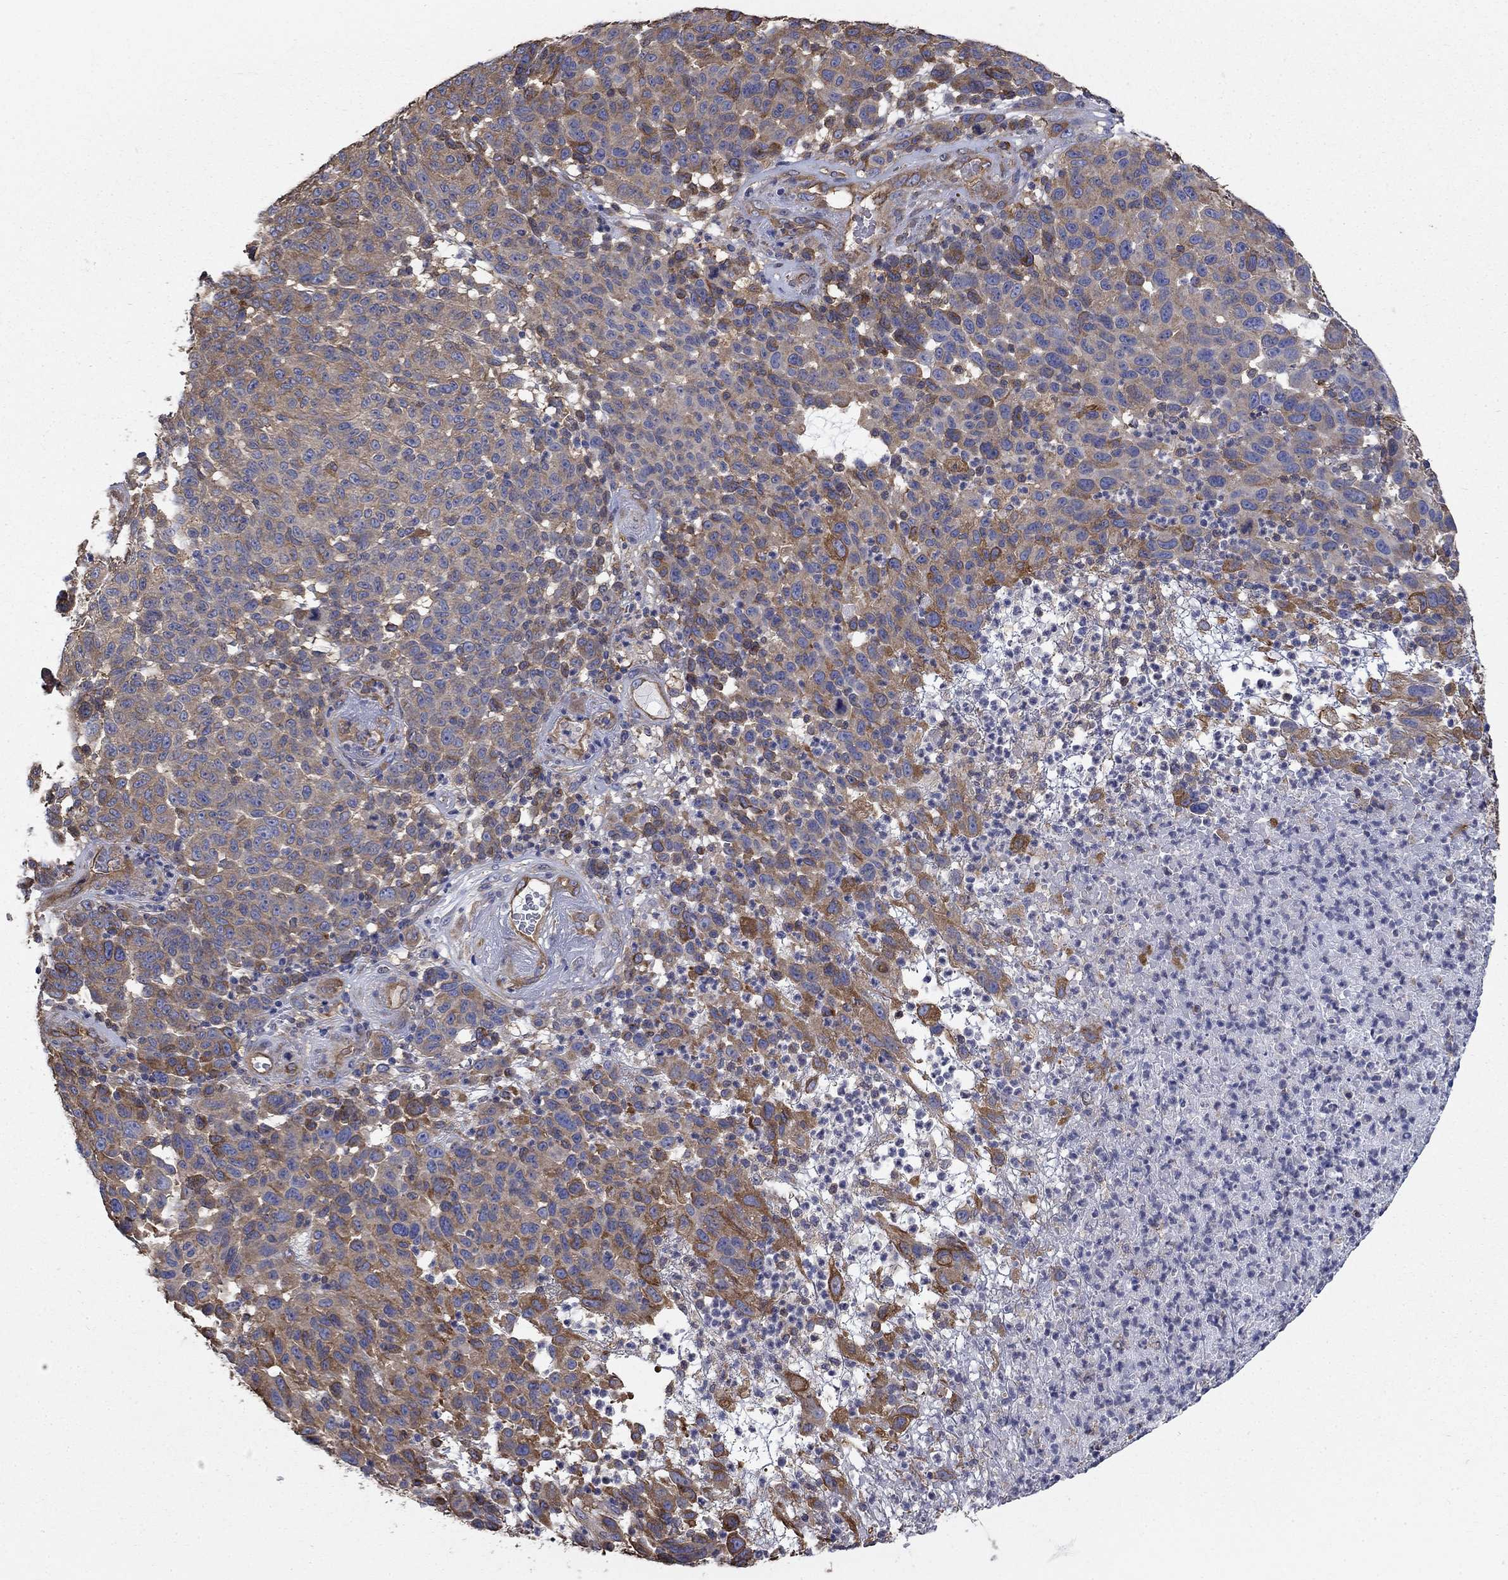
{"staining": {"intensity": "strong", "quantity": "<25%", "location": "cytoplasmic/membranous"}, "tissue": "melanoma", "cell_type": "Tumor cells", "image_type": "cancer", "snomed": [{"axis": "morphology", "description": "Malignant melanoma, NOS"}, {"axis": "topography", "description": "Skin"}], "caption": "Strong cytoplasmic/membranous protein staining is appreciated in about <25% of tumor cells in melanoma.", "gene": "DPYSL2", "patient": {"sex": "male", "age": 59}}